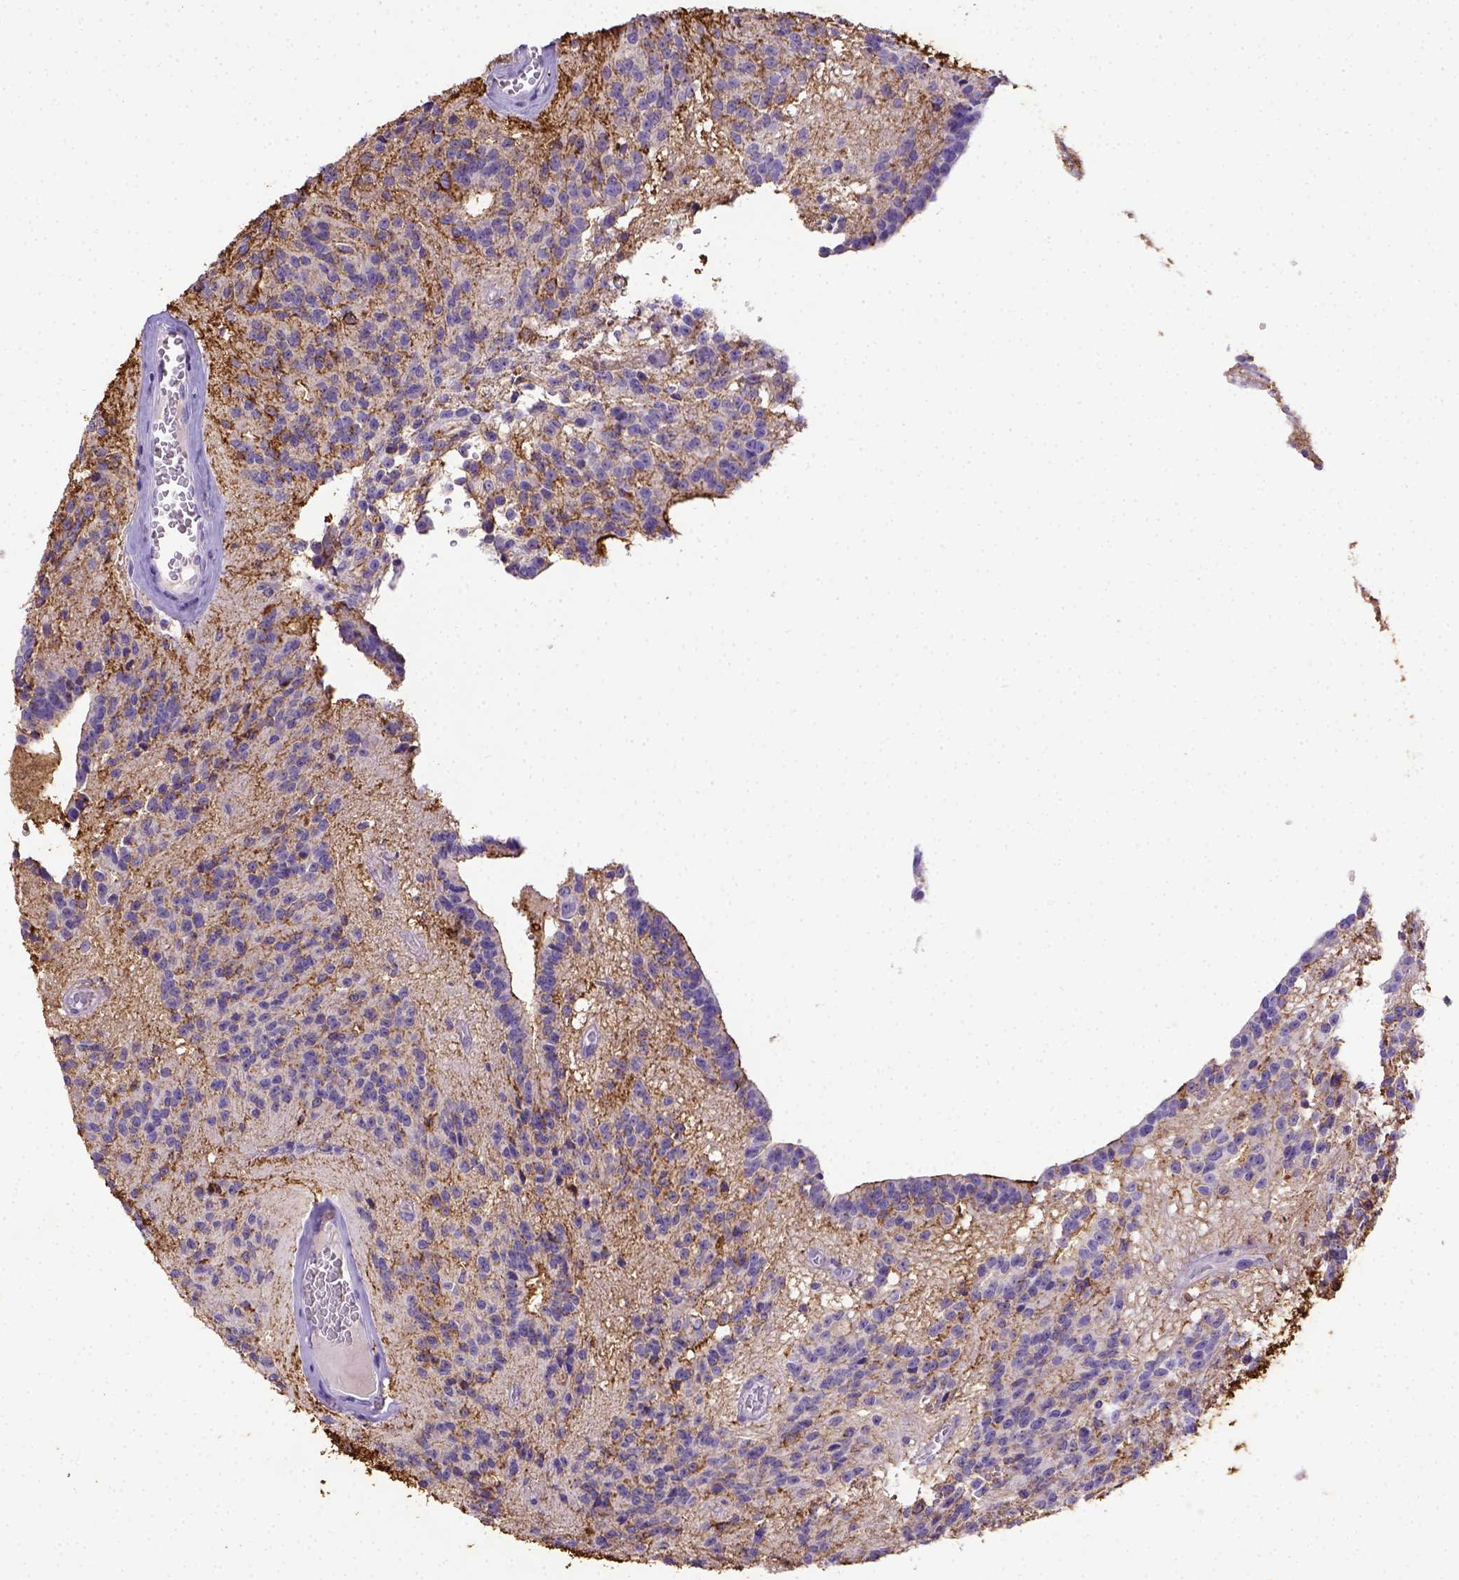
{"staining": {"intensity": "negative", "quantity": "none", "location": "none"}, "tissue": "glioma", "cell_type": "Tumor cells", "image_type": "cancer", "snomed": [{"axis": "morphology", "description": "Glioma, malignant, Low grade"}, {"axis": "topography", "description": "Brain"}], "caption": "An IHC photomicrograph of glioma is shown. There is no staining in tumor cells of glioma.", "gene": "B3GAT1", "patient": {"sex": "male", "age": 31}}